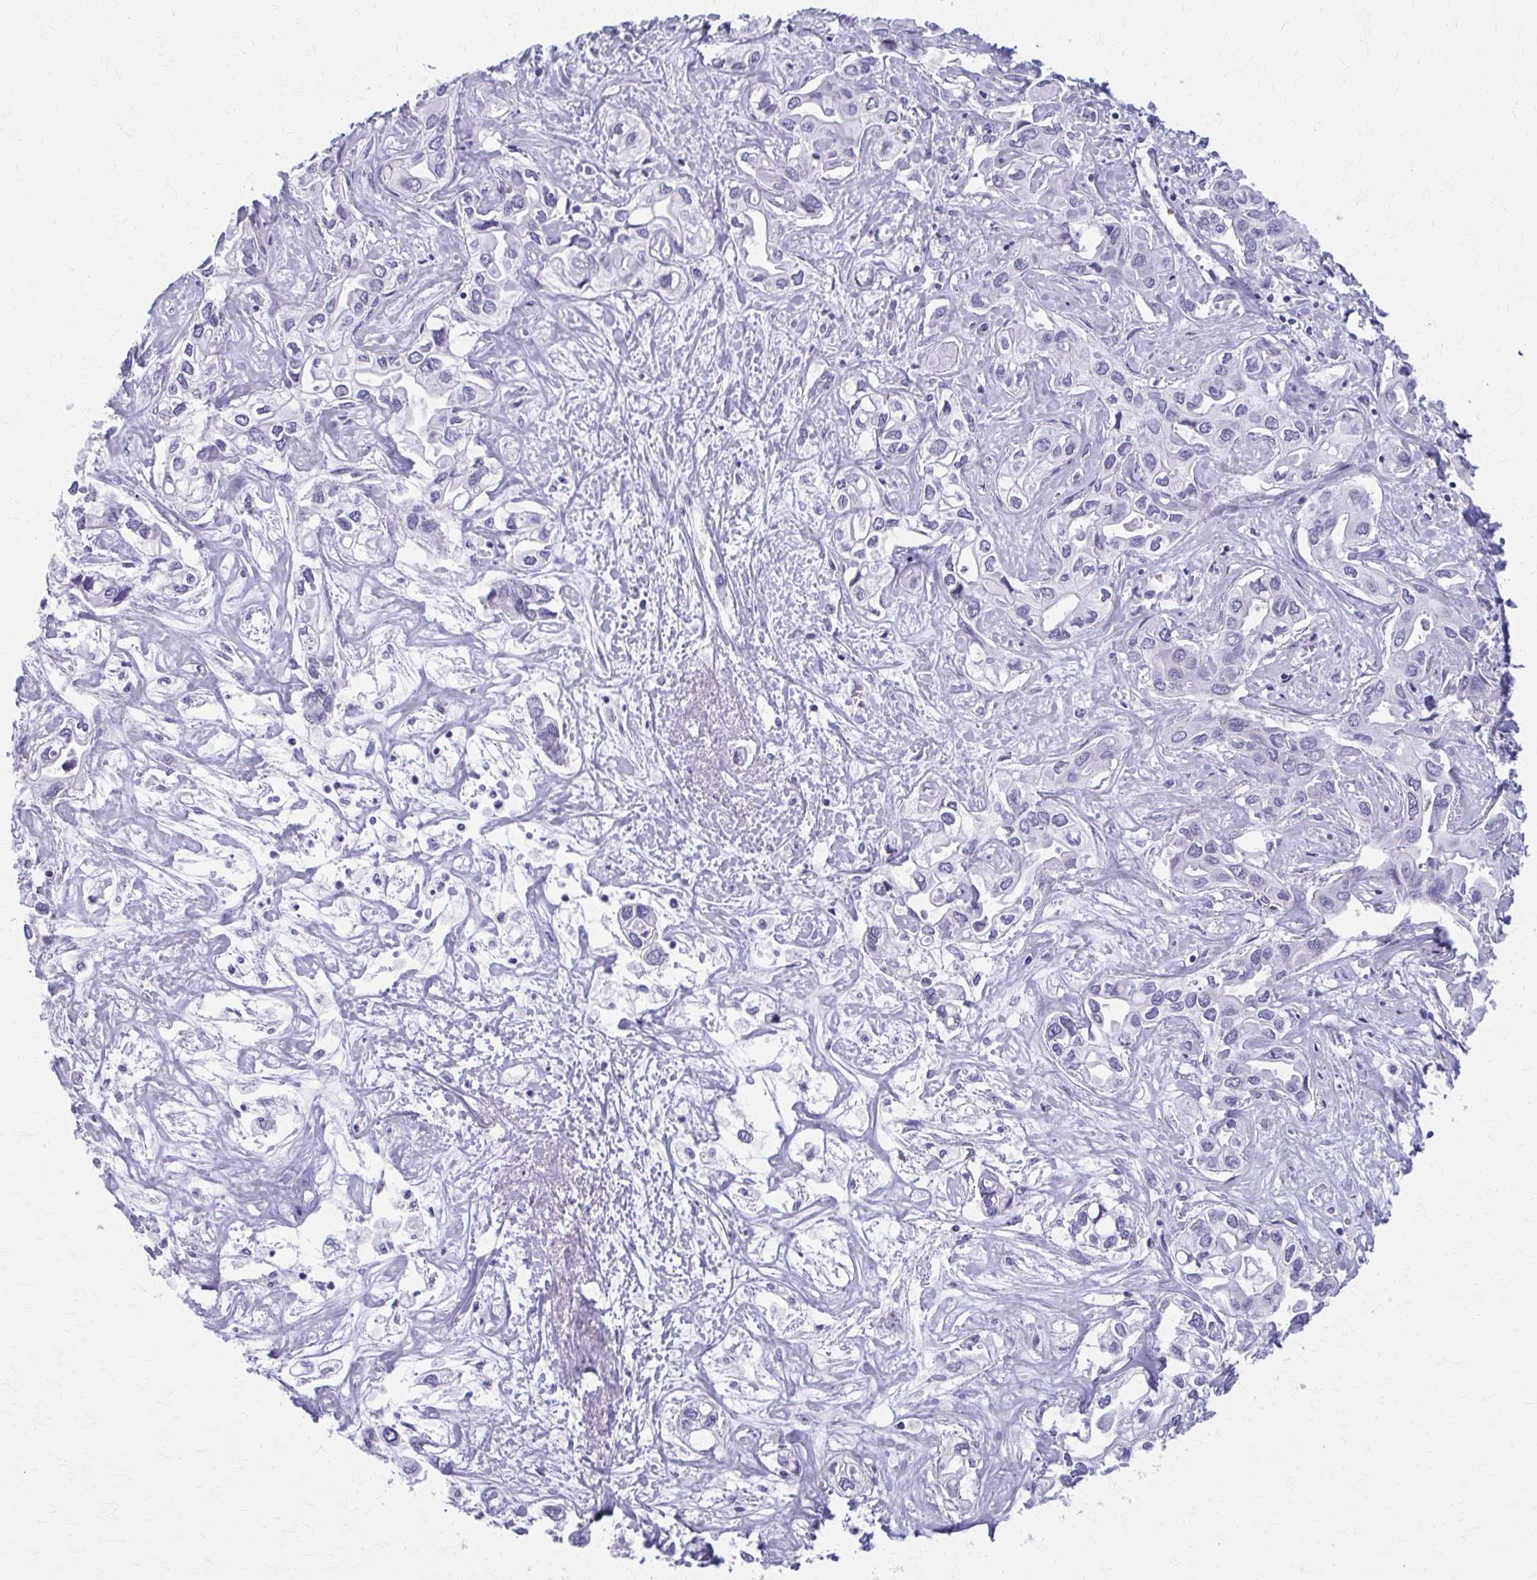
{"staining": {"intensity": "negative", "quantity": "none", "location": "none"}, "tissue": "liver cancer", "cell_type": "Tumor cells", "image_type": "cancer", "snomed": [{"axis": "morphology", "description": "Cholangiocarcinoma"}, {"axis": "topography", "description": "Liver"}], "caption": "Immunohistochemical staining of human liver cholangiocarcinoma exhibits no significant expression in tumor cells.", "gene": "MPLKIP", "patient": {"sex": "female", "age": 64}}